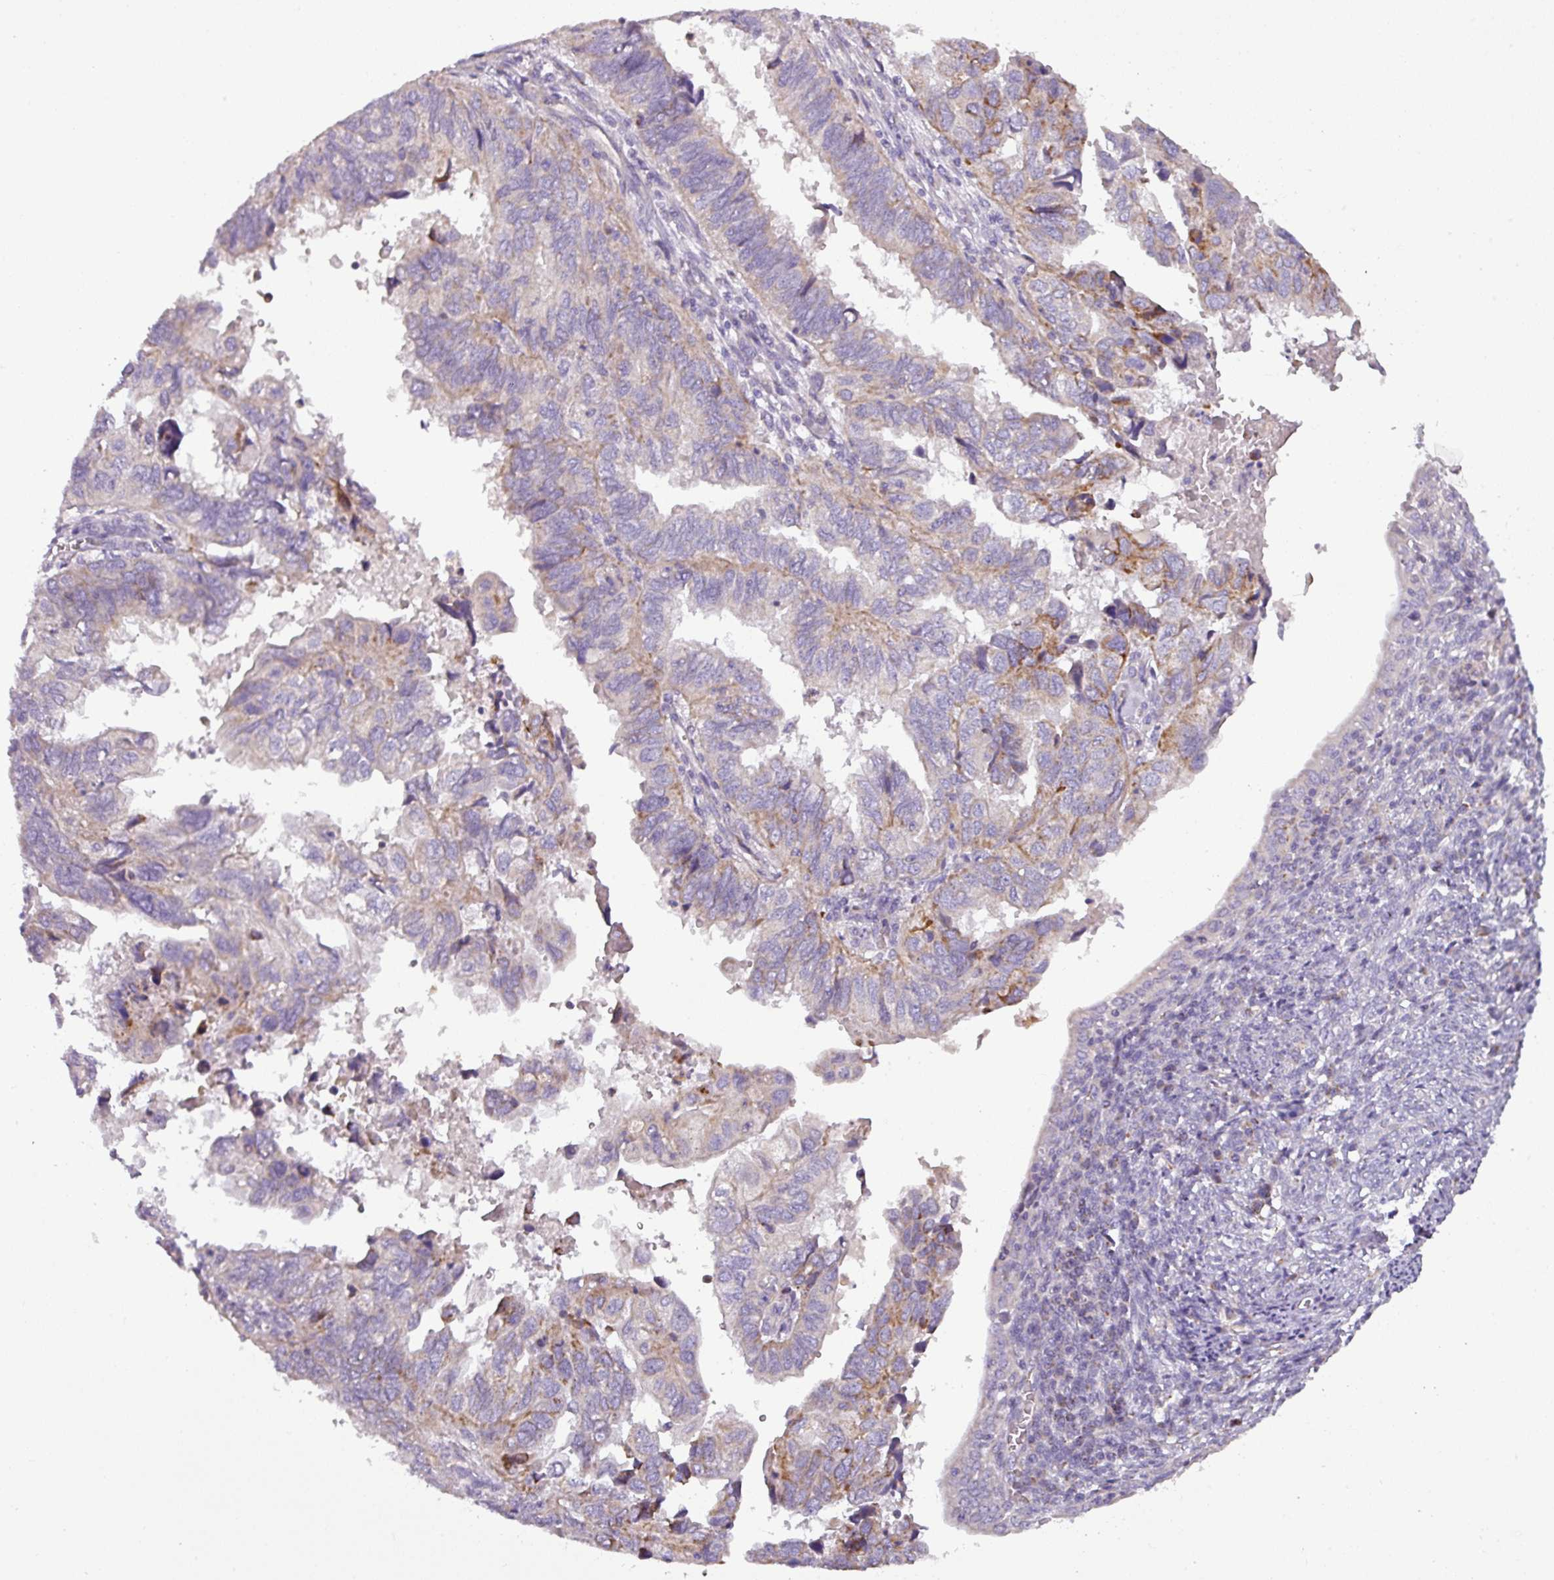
{"staining": {"intensity": "negative", "quantity": "none", "location": "none"}, "tissue": "endometrial cancer", "cell_type": "Tumor cells", "image_type": "cancer", "snomed": [{"axis": "morphology", "description": "Adenocarcinoma, NOS"}, {"axis": "topography", "description": "Uterus"}], "caption": "This micrograph is of endometrial adenocarcinoma stained with IHC to label a protein in brown with the nuclei are counter-stained blue. There is no staining in tumor cells.", "gene": "PNMA6A", "patient": {"sex": "female", "age": 77}}